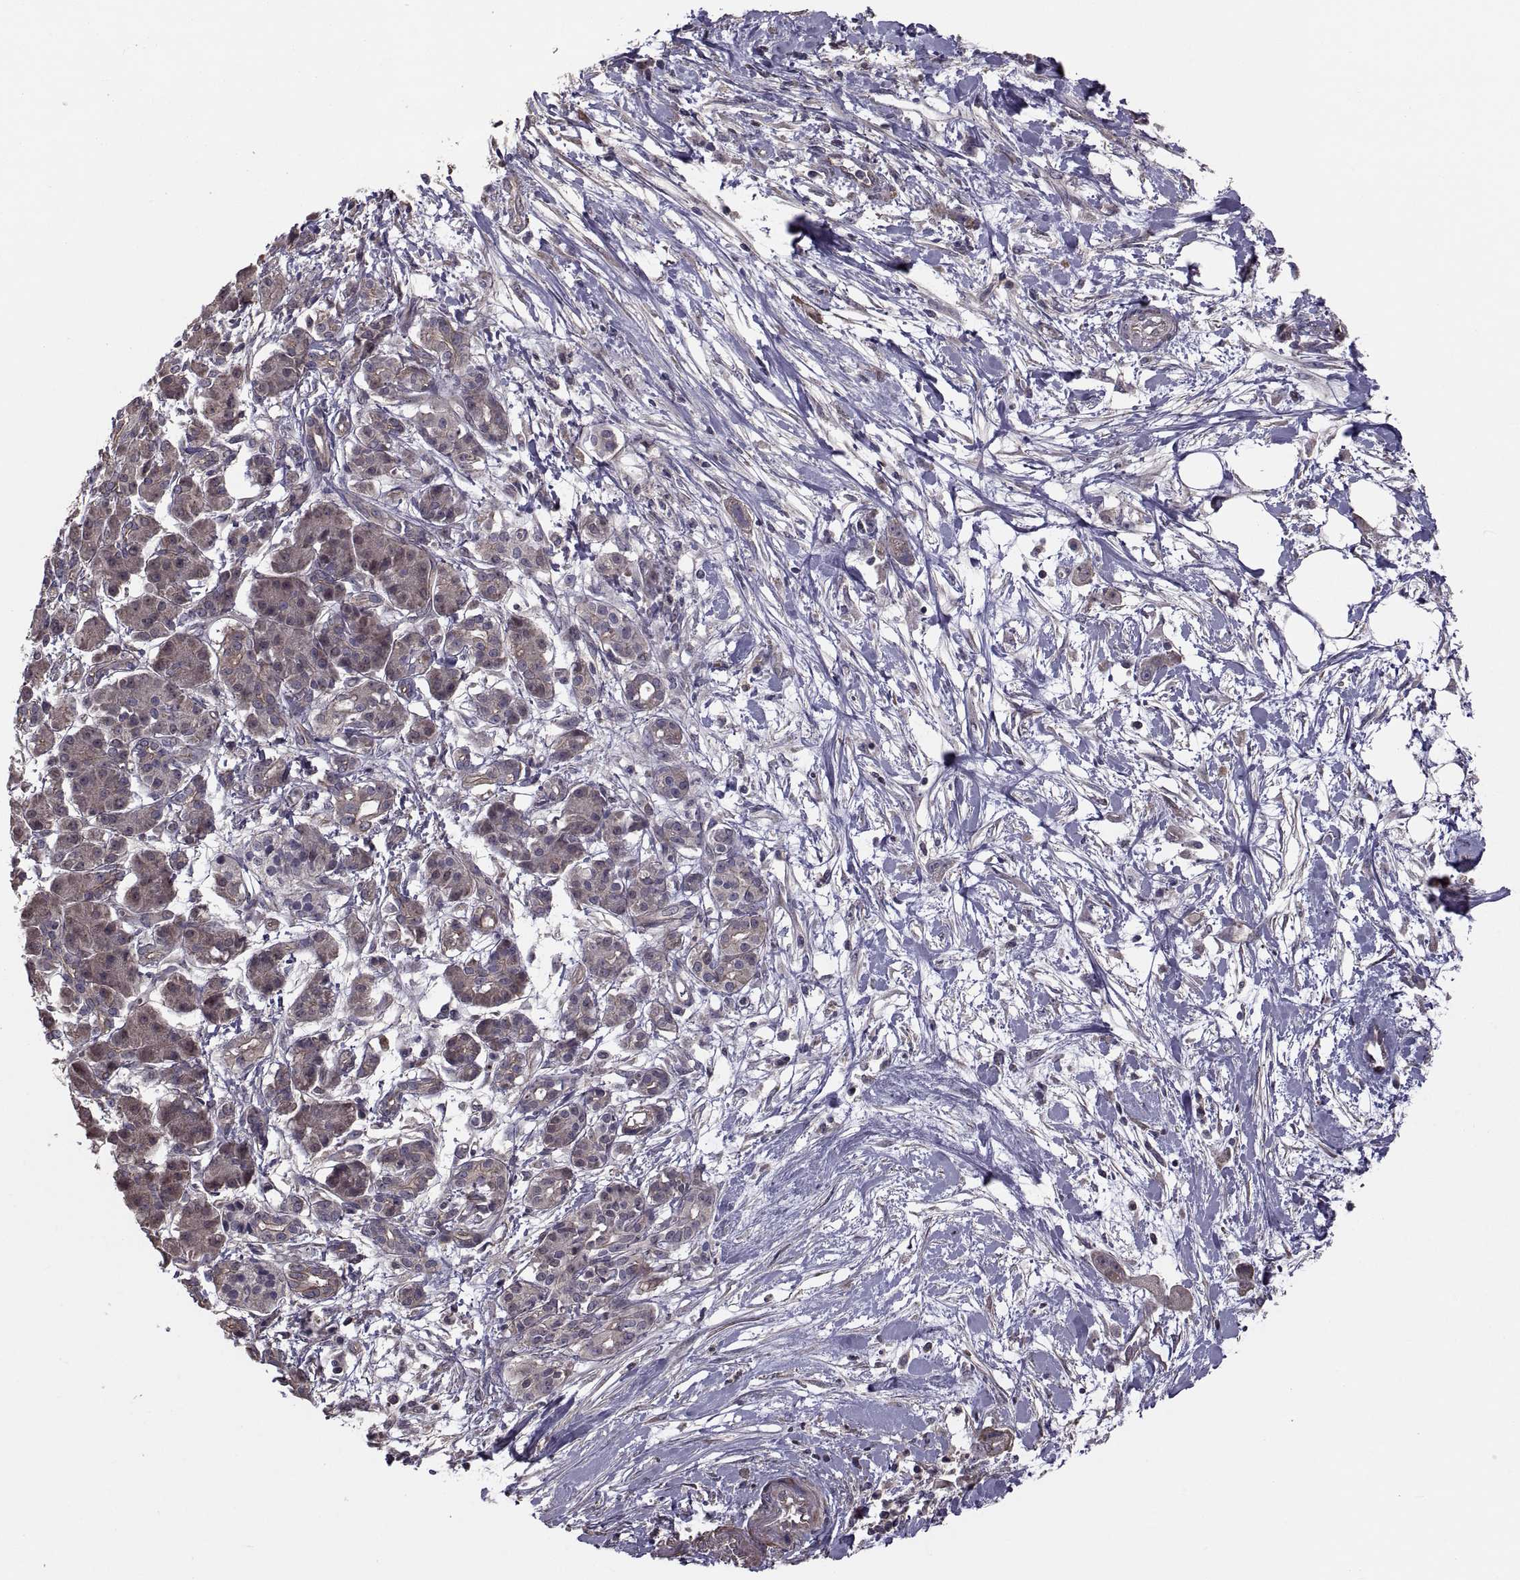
{"staining": {"intensity": "weak", "quantity": "25%-75%", "location": "cytoplasmic/membranous"}, "tissue": "pancreatic cancer", "cell_type": "Tumor cells", "image_type": "cancer", "snomed": [{"axis": "morphology", "description": "Normal tissue, NOS"}, {"axis": "morphology", "description": "Adenocarcinoma, NOS"}, {"axis": "topography", "description": "Lymph node"}, {"axis": "topography", "description": "Pancreas"}], "caption": "Adenocarcinoma (pancreatic) stained with IHC displays weak cytoplasmic/membranous staining in approximately 25%-75% of tumor cells.", "gene": "PMM2", "patient": {"sex": "female", "age": 58}}